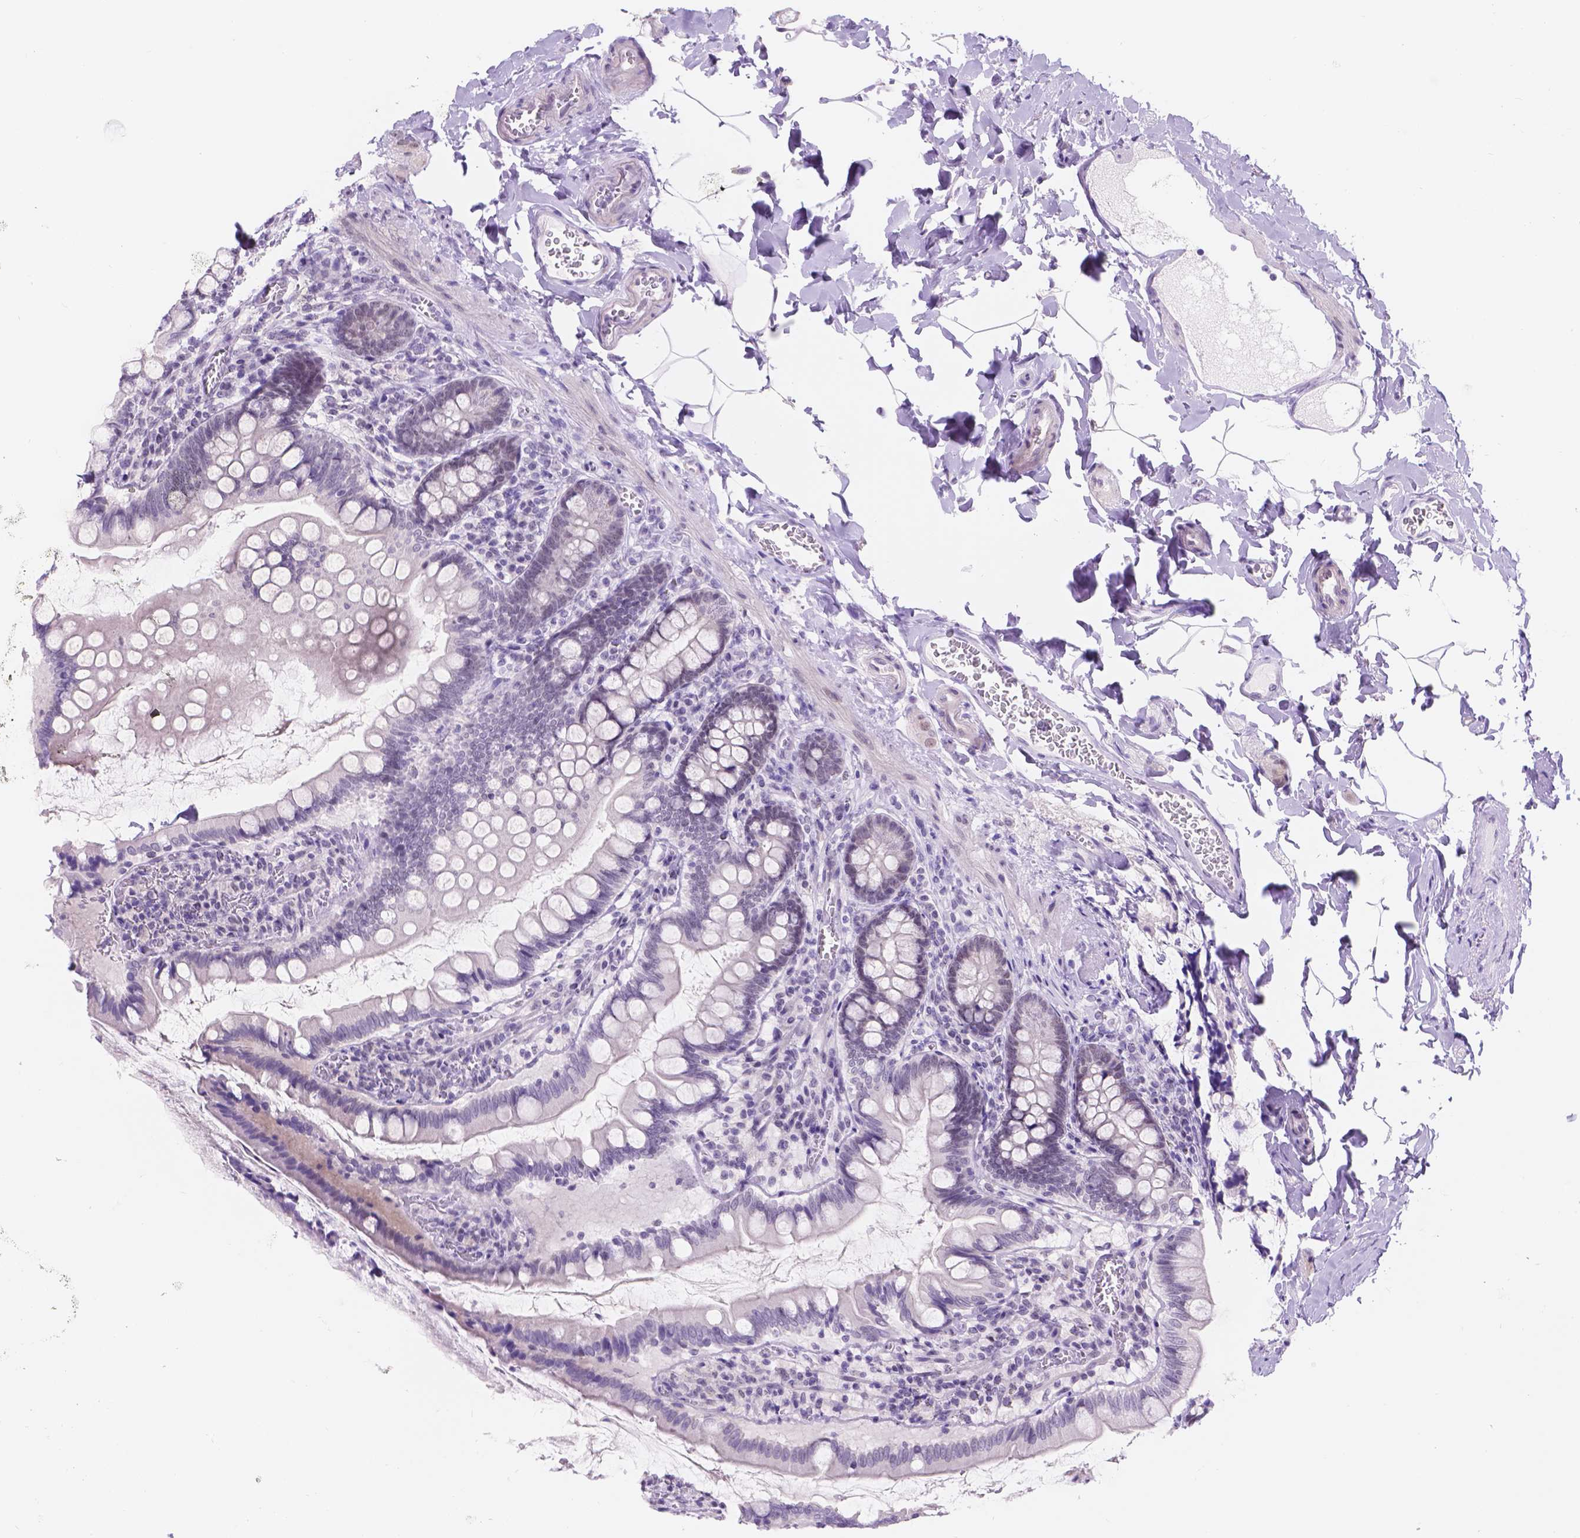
{"staining": {"intensity": "negative", "quantity": "none", "location": "none"}, "tissue": "small intestine", "cell_type": "Glandular cells", "image_type": "normal", "snomed": [{"axis": "morphology", "description": "Normal tissue, NOS"}, {"axis": "topography", "description": "Small intestine"}], "caption": "The histopathology image exhibits no significant positivity in glandular cells of small intestine.", "gene": "DCC", "patient": {"sex": "female", "age": 56}}